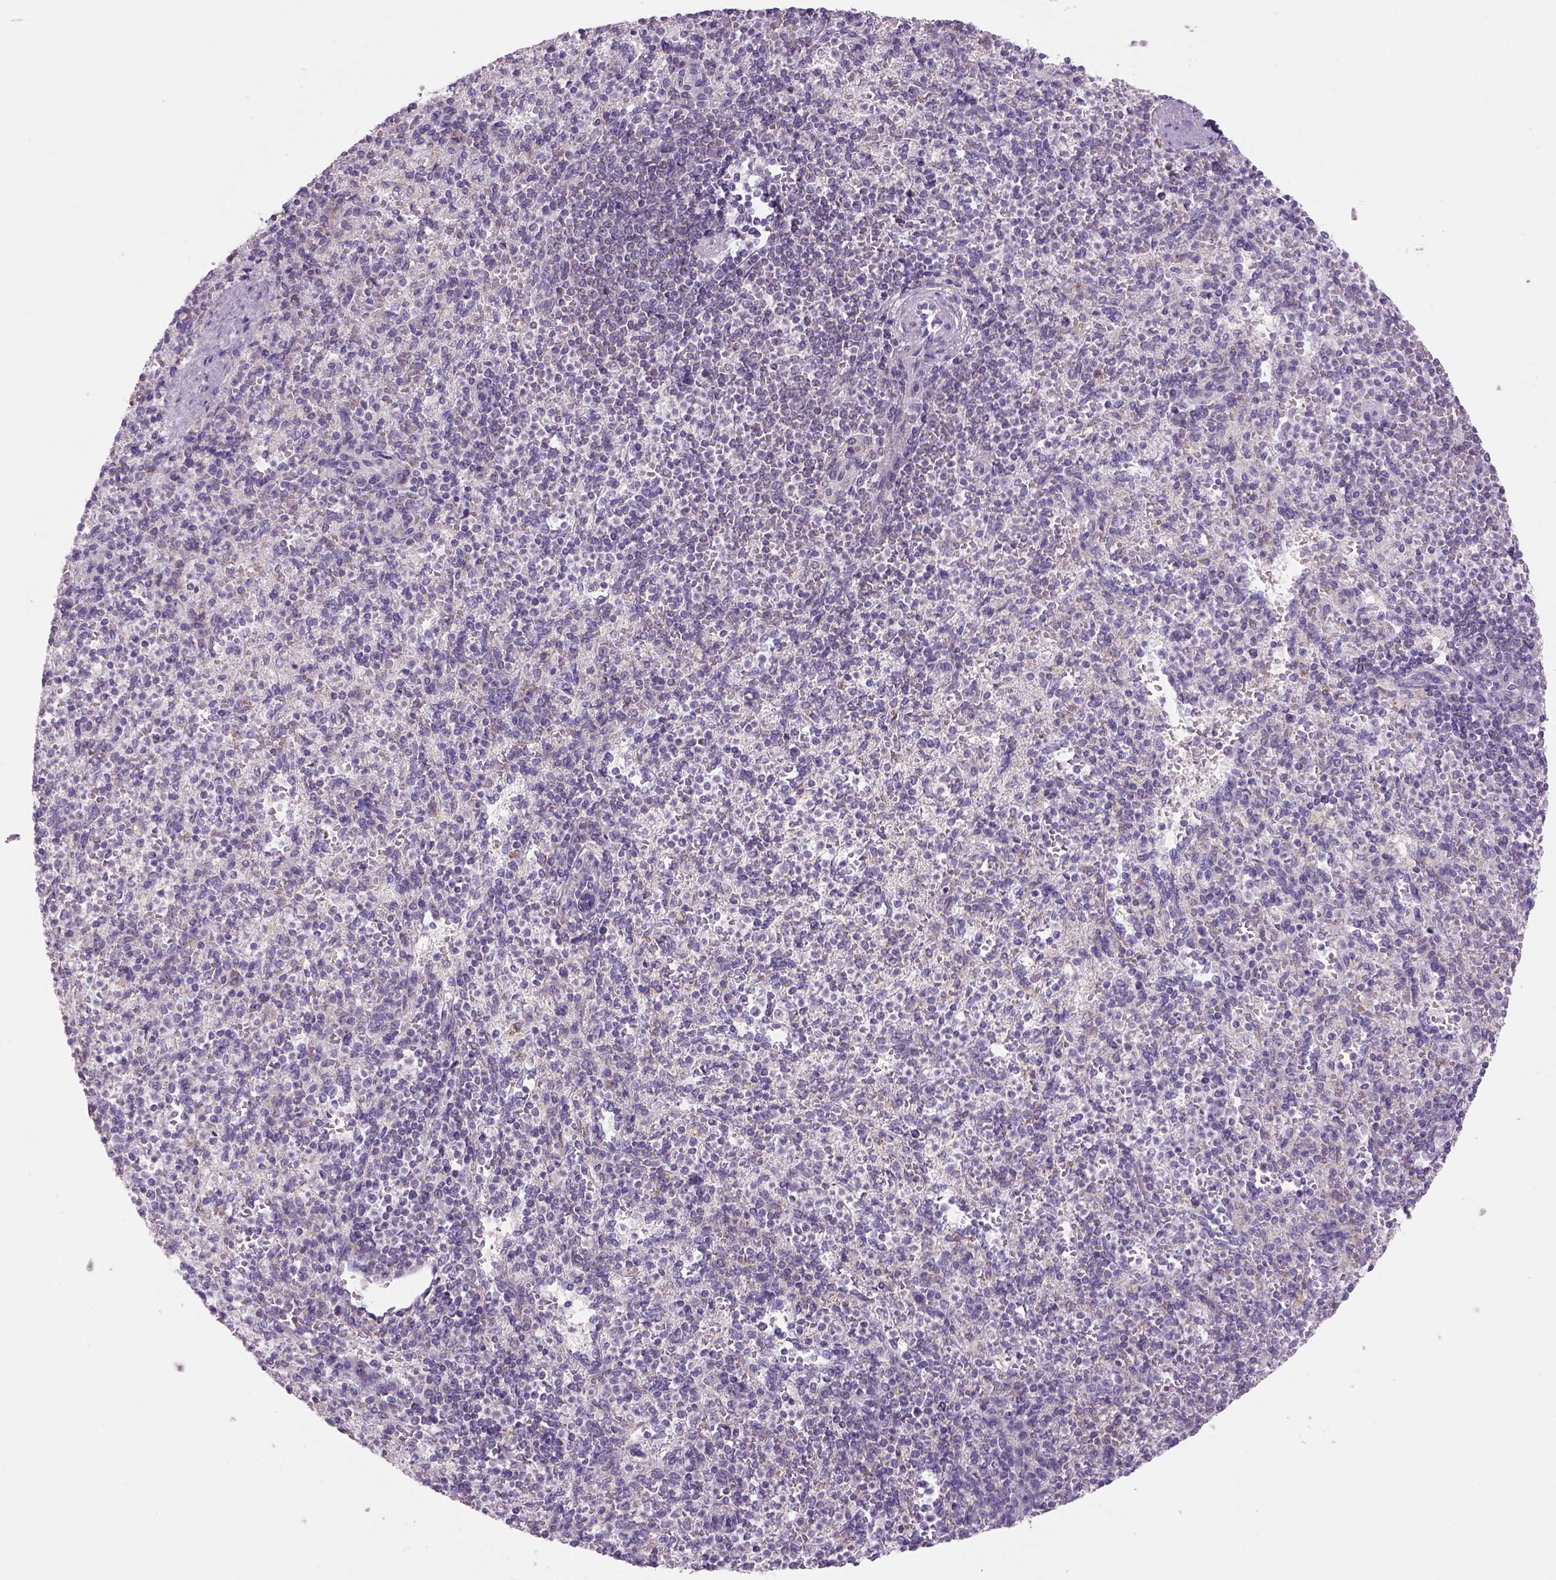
{"staining": {"intensity": "negative", "quantity": "none", "location": "none"}, "tissue": "spleen", "cell_type": "Cells in red pulp", "image_type": "normal", "snomed": [{"axis": "morphology", "description": "Normal tissue, NOS"}, {"axis": "topography", "description": "Spleen"}], "caption": "Photomicrograph shows no significant protein staining in cells in red pulp of benign spleen. Brightfield microscopy of IHC stained with DAB (brown) and hematoxylin (blue), captured at high magnification.", "gene": "ADGRV1", "patient": {"sex": "female", "age": 74}}